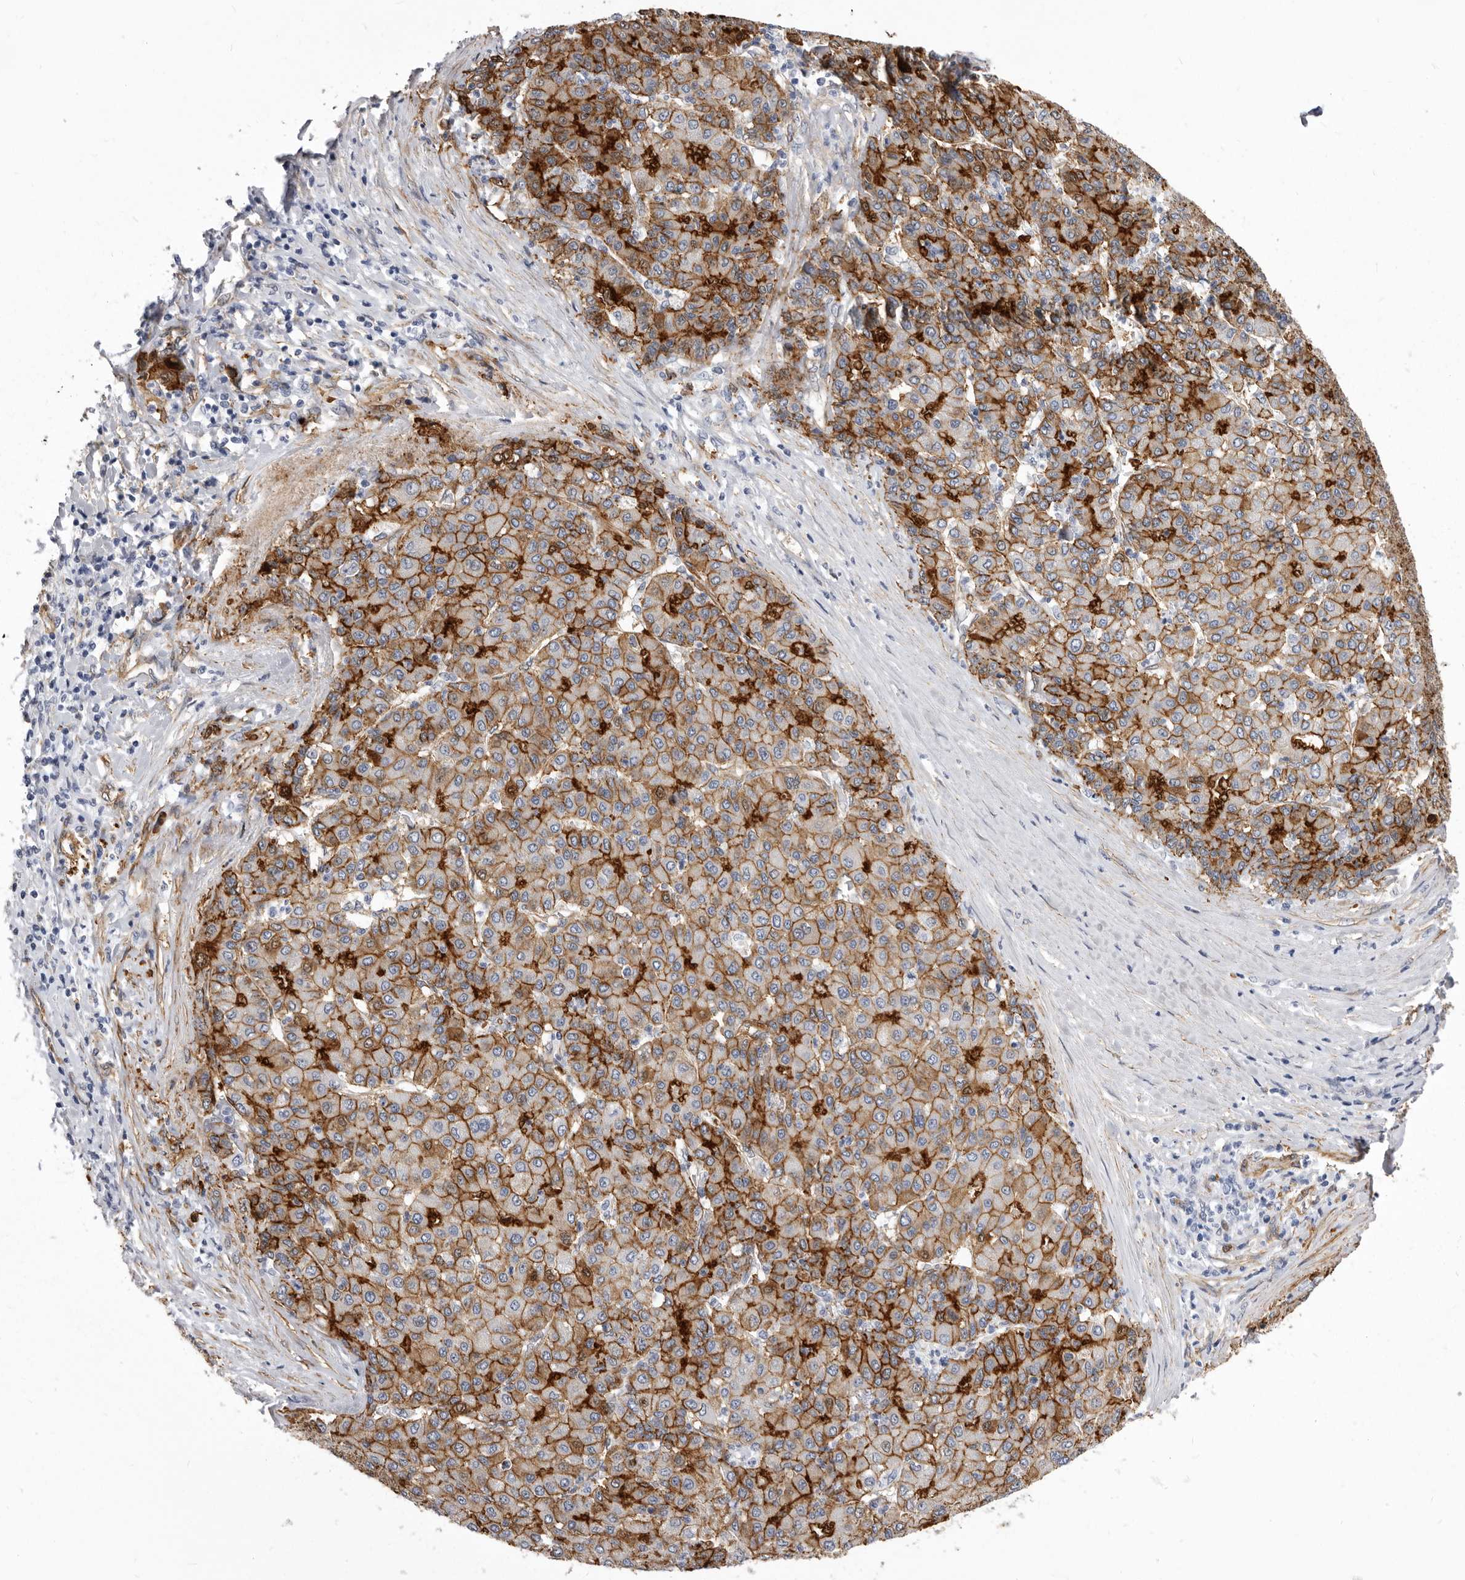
{"staining": {"intensity": "strong", "quantity": "25%-75%", "location": "cytoplasmic/membranous"}, "tissue": "liver cancer", "cell_type": "Tumor cells", "image_type": "cancer", "snomed": [{"axis": "morphology", "description": "Carcinoma, Hepatocellular, NOS"}, {"axis": "topography", "description": "Liver"}], "caption": "A brown stain shows strong cytoplasmic/membranous staining of a protein in human hepatocellular carcinoma (liver) tumor cells.", "gene": "ENAH", "patient": {"sex": "male", "age": 65}}